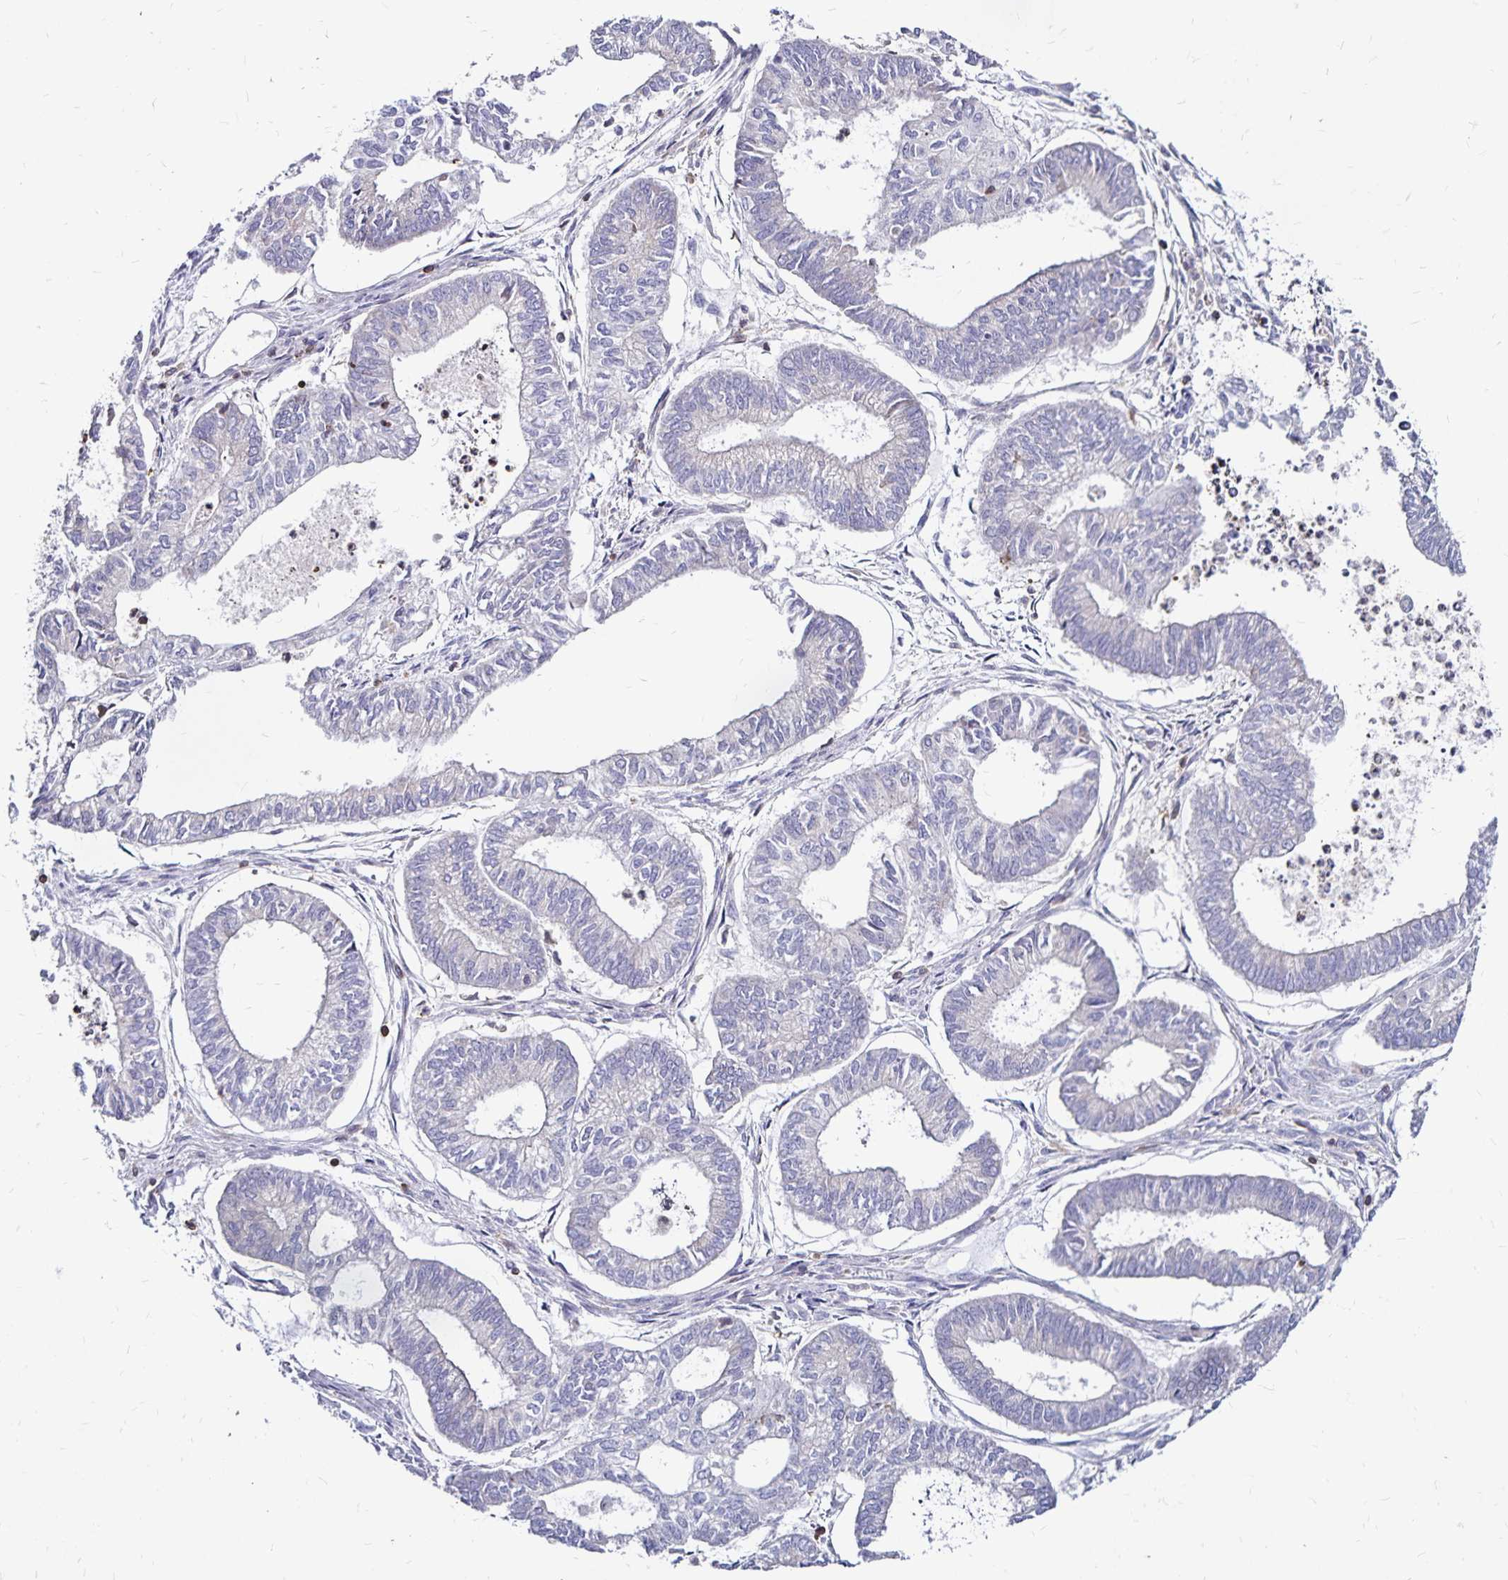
{"staining": {"intensity": "negative", "quantity": "none", "location": "none"}, "tissue": "ovarian cancer", "cell_type": "Tumor cells", "image_type": "cancer", "snomed": [{"axis": "morphology", "description": "Carcinoma, endometroid"}, {"axis": "topography", "description": "Ovary"}], "caption": "High power microscopy photomicrograph of an IHC histopathology image of ovarian cancer, revealing no significant positivity in tumor cells.", "gene": "NAGPA", "patient": {"sex": "female", "age": 64}}